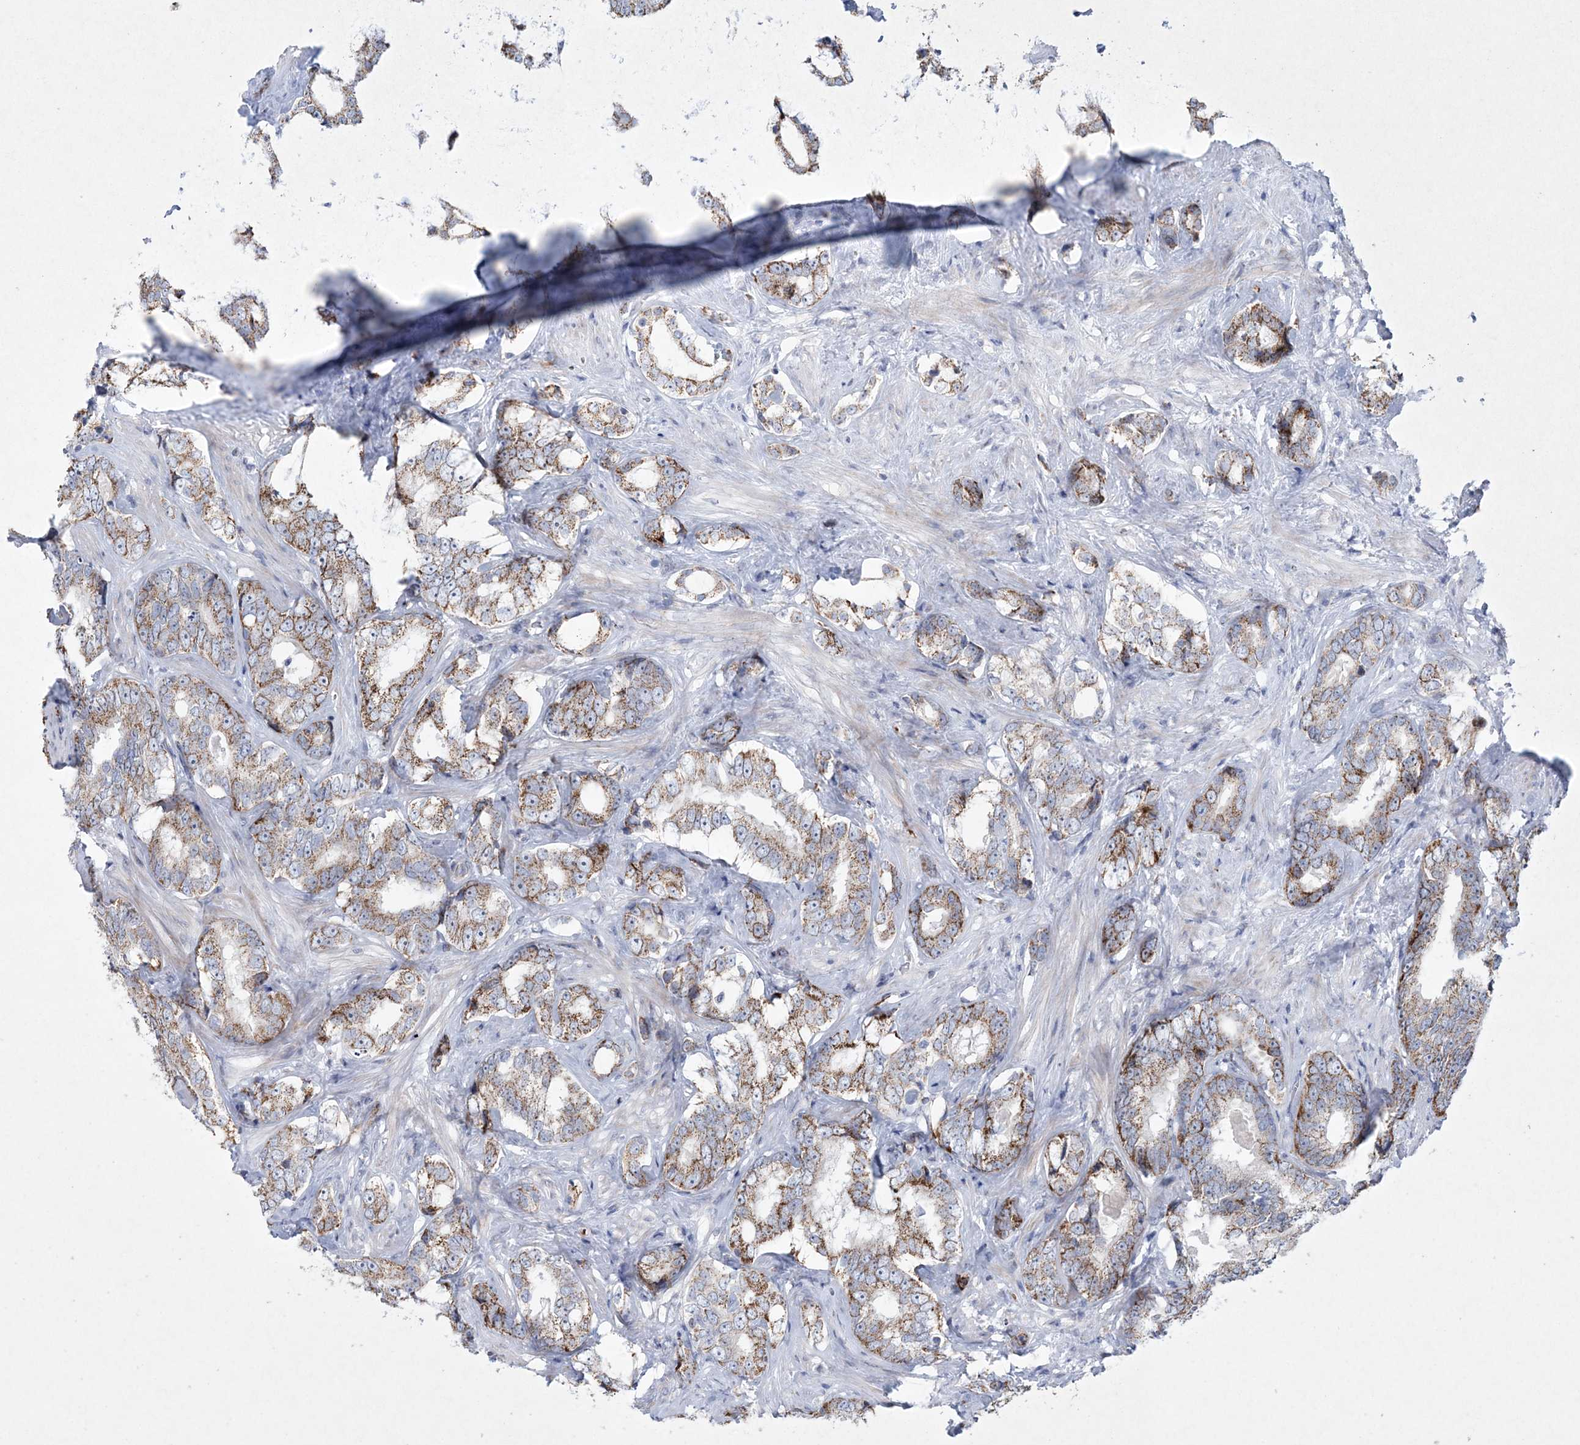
{"staining": {"intensity": "moderate", "quantity": ">75%", "location": "cytoplasmic/membranous"}, "tissue": "prostate cancer", "cell_type": "Tumor cells", "image_type": "cancer", "snomed": [{"axis": "morphology", "description": "Adenocarcinoma, High grade"}, {"axis": "topography", "description": "Prostate"}], "caption": "This photomicrograph reveals IHC staining of adenocarcinoma (high-grade) (prostate), with medium moderate cytoplasmic/membranous expression in about >75% of tumor cells.", "gene": "CES4A", "patient": {"sex": "male", "age": 66}}